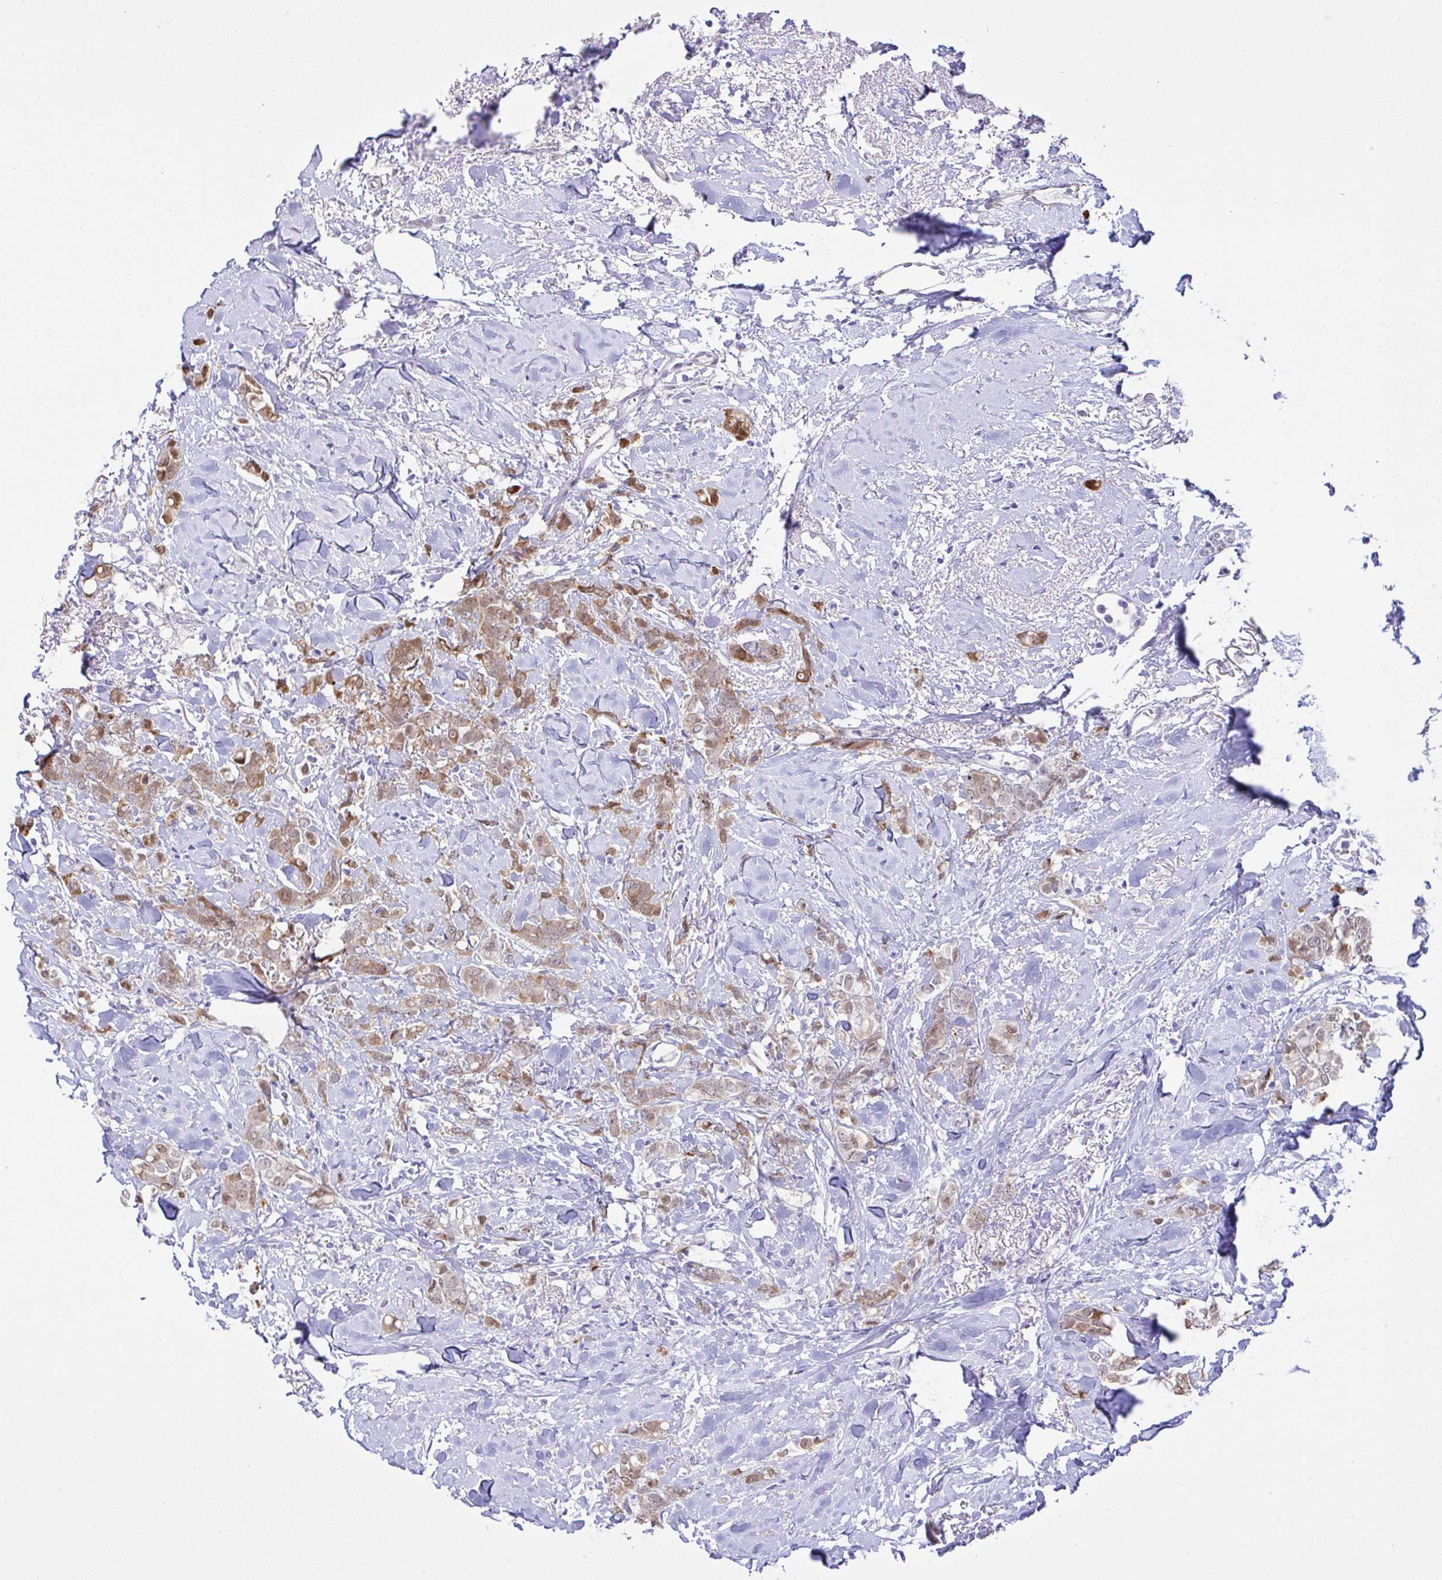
{"staining": {"intensity": "weak", "quantity": ">75%", "location": "cytoplasmic/membranous,nuclear"}, "tissue": "breast cancer", "cell_type": "Tumor cells", "image_type": "cancer", "snomed": [{"axis": "morphology", "description": "Lobular carcinoma"}, {"axis": "topography", "description": "Breast"}], "caption": "Protein staining of breast cancer tissue reveals weak cytoplasmic/membranous and nuclear staining in approximately >75% of tumor cells.", "gene": "ZNF485", "patient": {"sex": "female", "age": 91}}